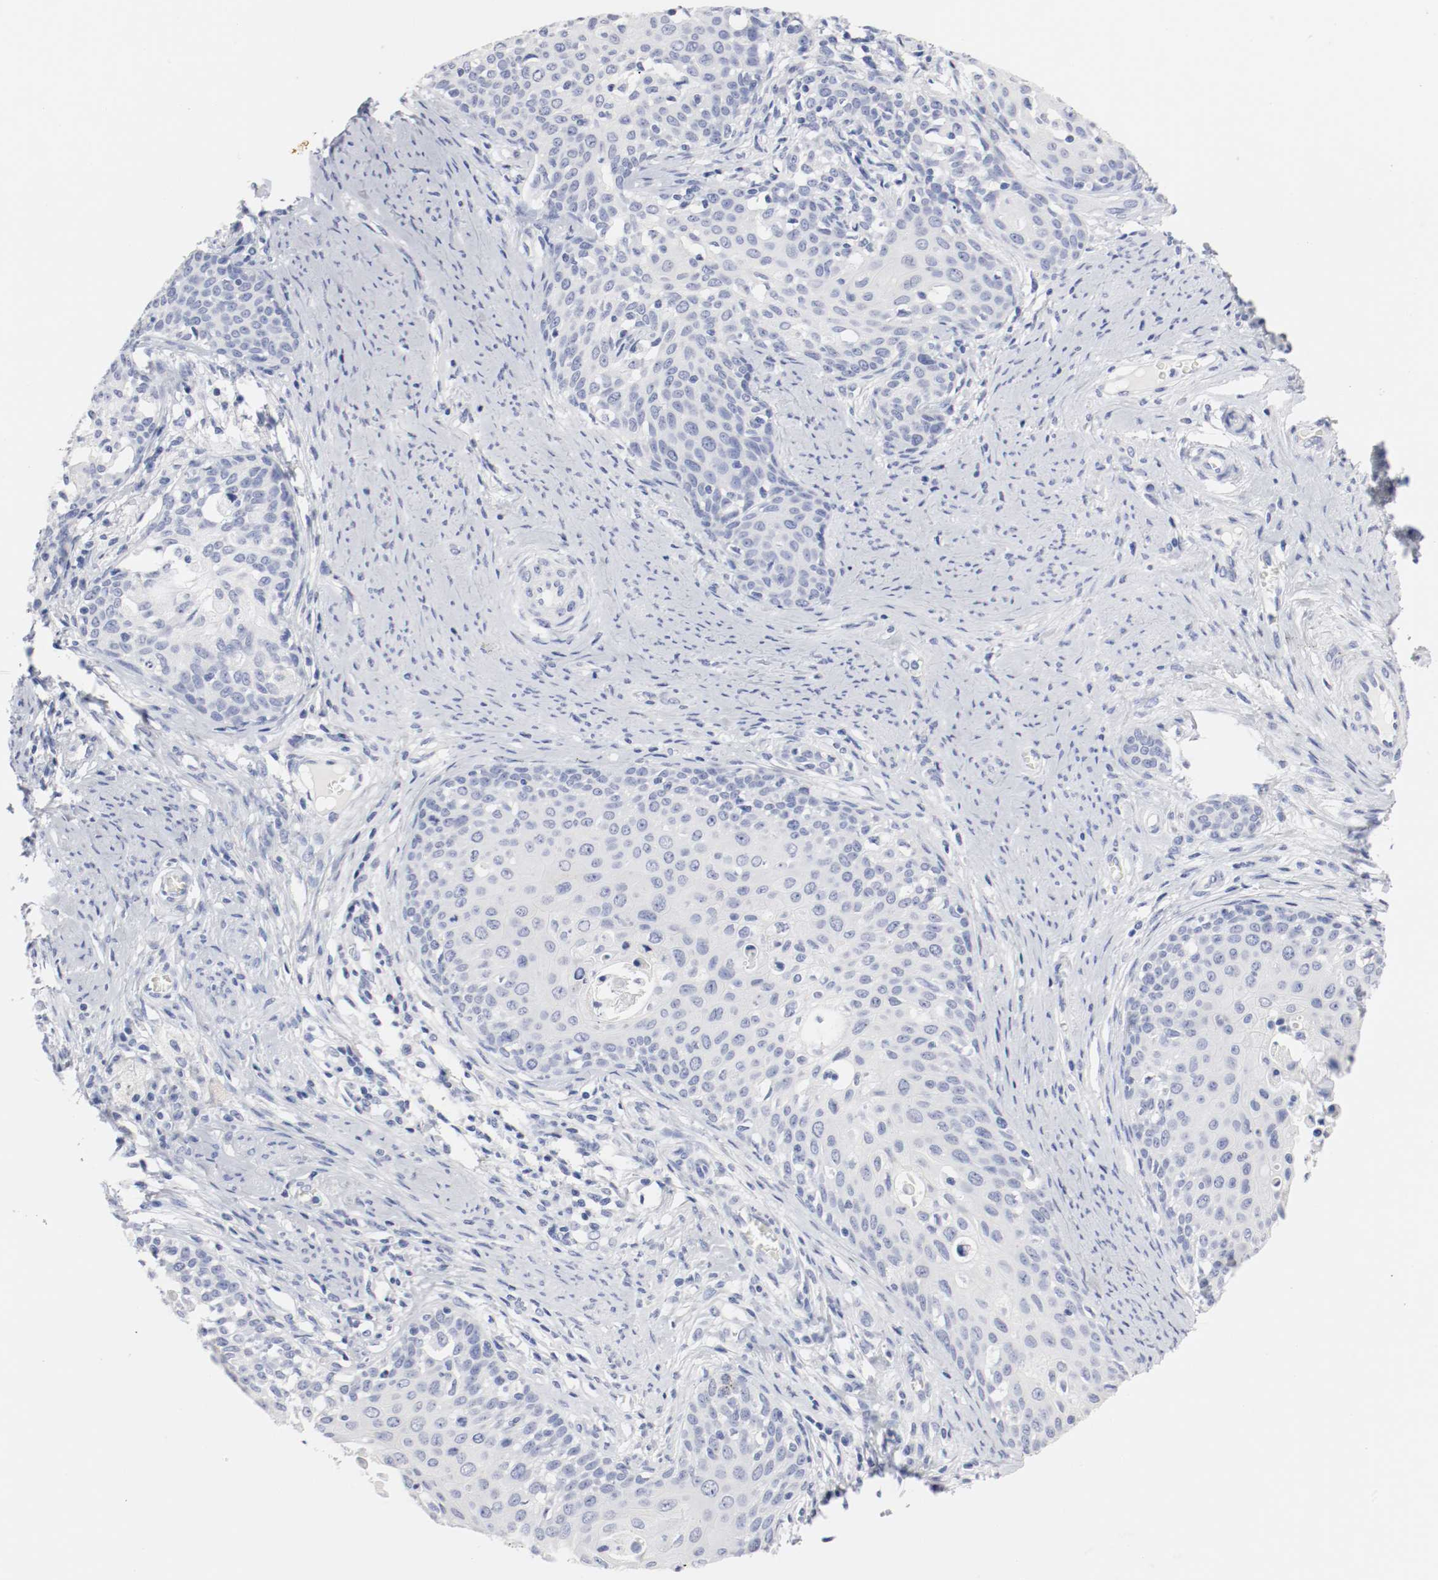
{"staining": {"intensity": "negative", "quantity": "none", "location": "none"}, "tissue": "cervical cancer", "cell_type": "Tumor cells", "image_type": "cancer", "snomed": [{"axis": "morphology", "description": "Squamous cell carcinoma, NOS"}, {"axis": "morphology", "description": "Adenocarcinoma, NOS"}, {"axis": "topography", "description": "Cervix"}], "caption": "The micrograph exhibits no significant positivity in tumor cells of cervical cancer (adenocarcinoma).", "gene": "GAD1", "patient": {"sex": "female", "age": 52}}